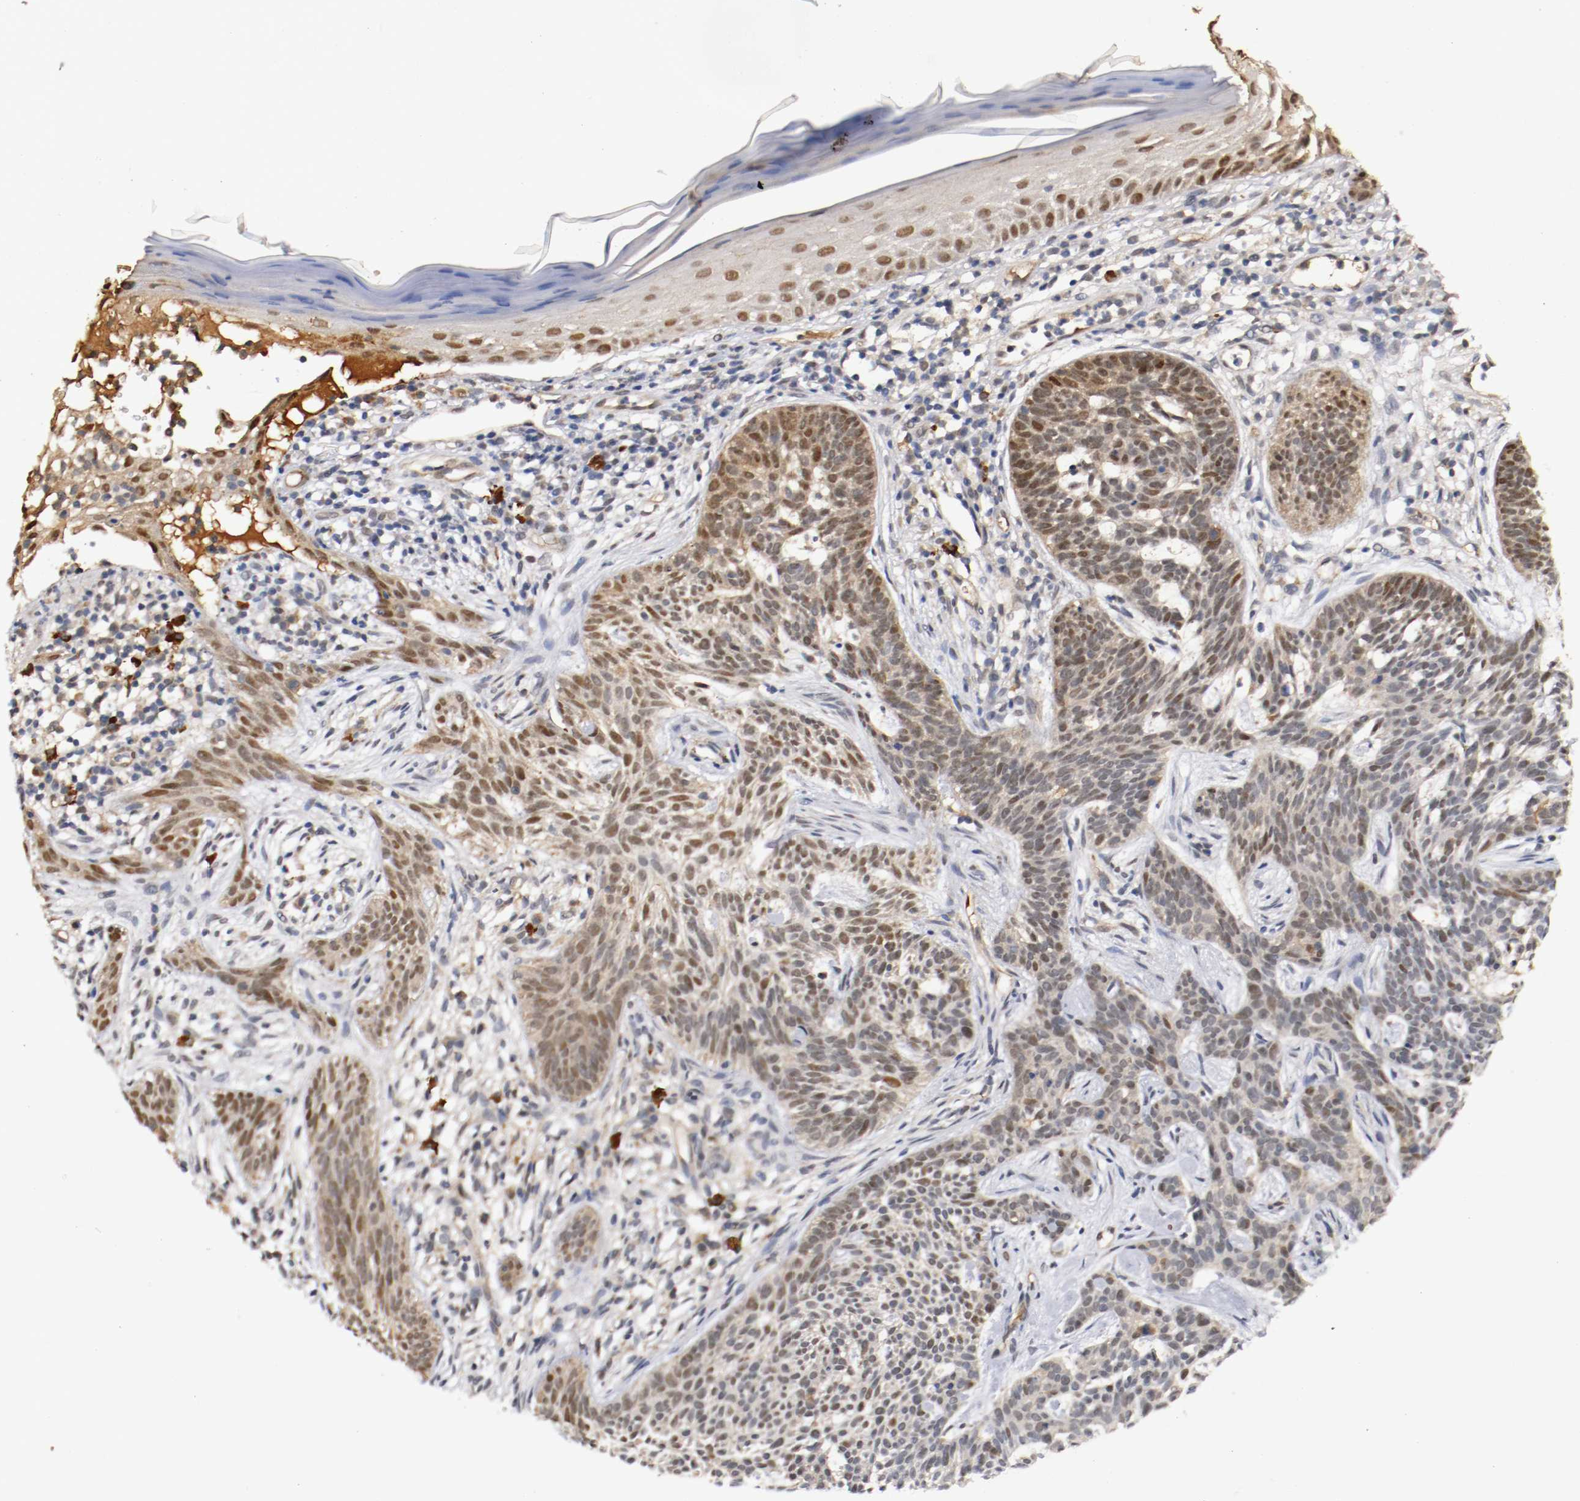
{"staining": {"intensity": "moderate", "quantity": ">75%", "location": "nuclear"}, "tissue": "skin cancer", "cell_type": "Tumor cells", "image_type": "cancer", "snomed": [{"axis": "morphology", "description": "Normal tissue, NOS"}, {"axis": "morphology", "description": "Basal cell carcinoma"}, {"axis": "topography", "description": "Skin"}], "caption": "Immunohistochemical staining of basal cell carcinoma (skin) reveals medium levels of moderate nuclear expression in about >75% of tumor cells.", "gene": "DNMT3B", "patient": {"sex": "female", "age": 69}}